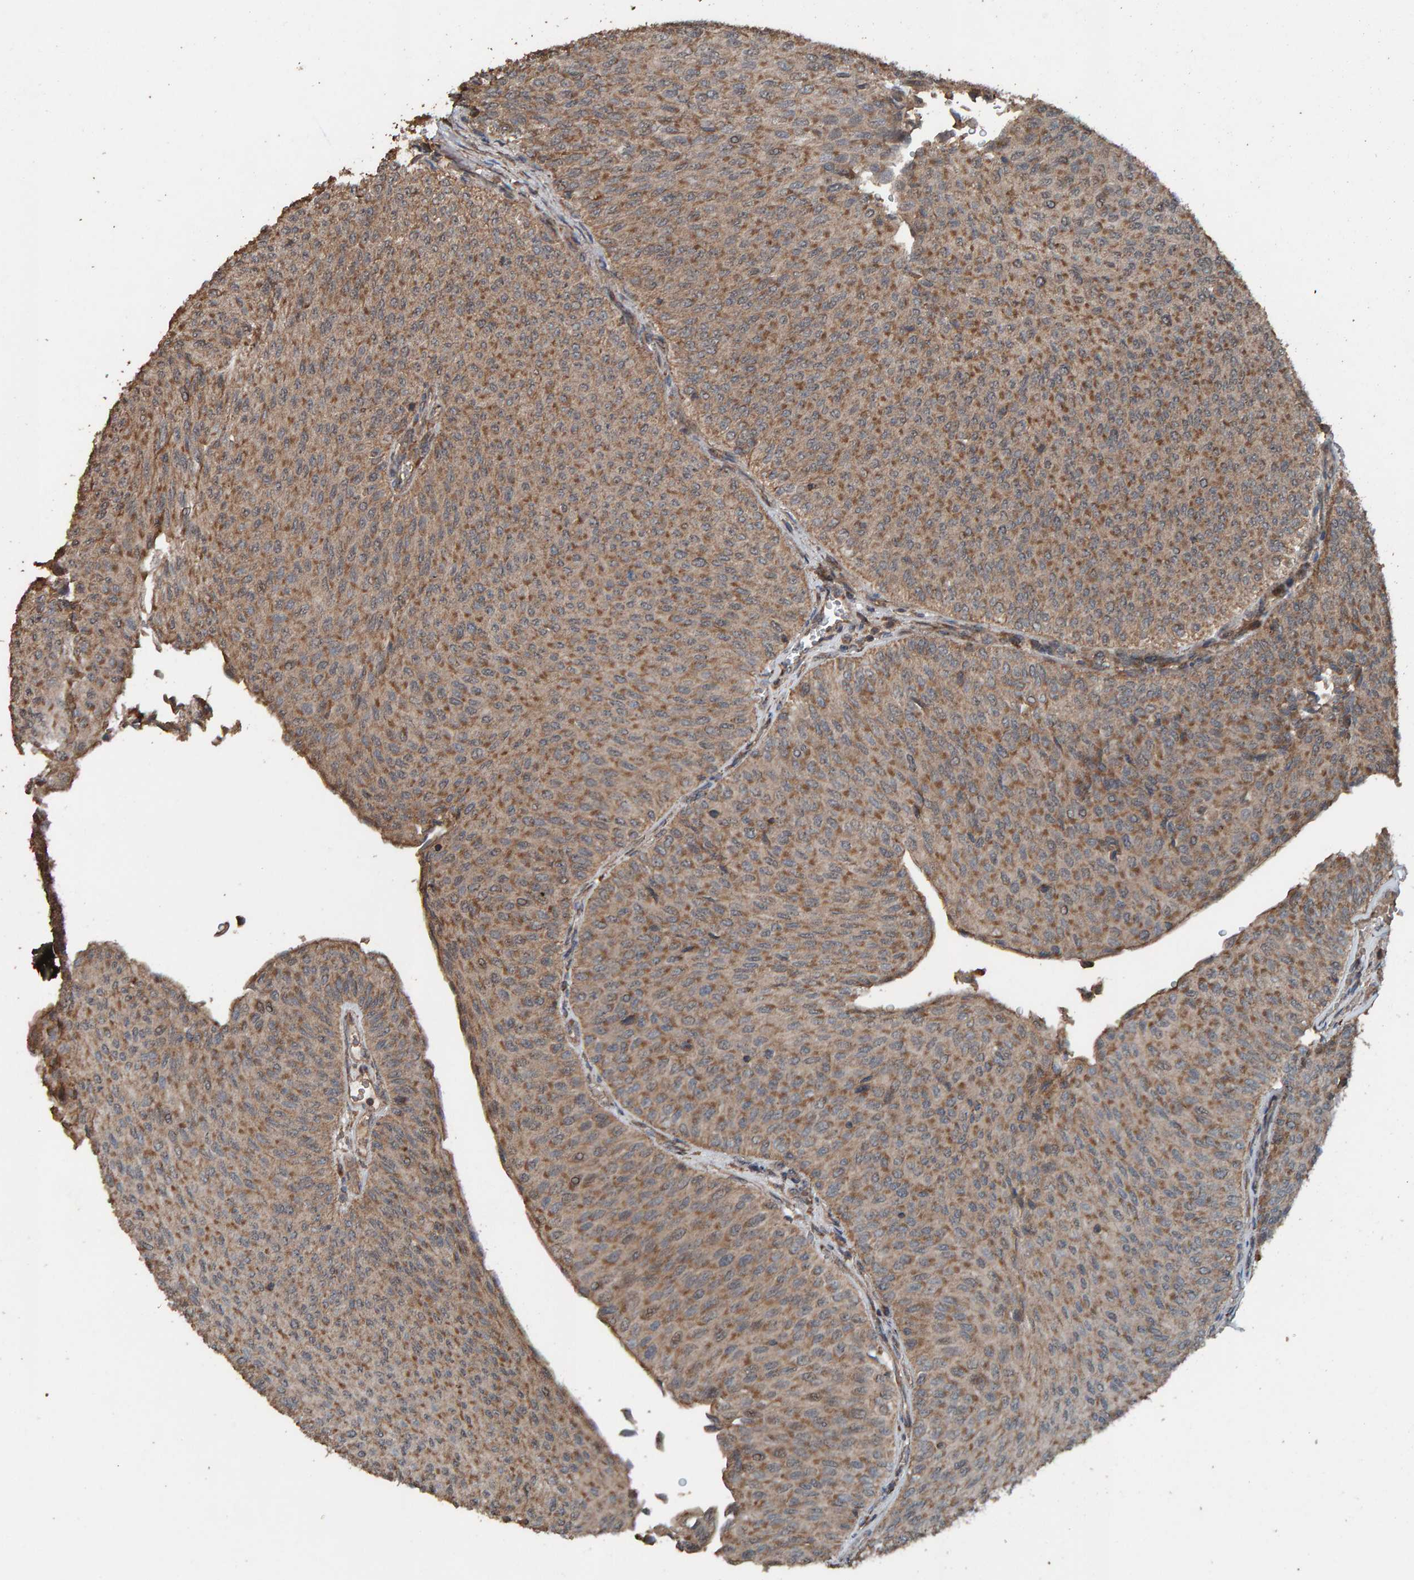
{"staining": {"intensity": "moderate", "quantity": ">75%", "location": "cytoplasmic/membranous"}, "tissue": "urothelial cancer", "cell_type": "Tumor cells", "image_type": "cancer", "snomed": [{"axis": "morphology", "description": "Urothelial carcinoma, Low grade"}, {"axis": "topography", "description": "Urinary bladder"}], "caption": "Tumor cells exhibit medium levels of moderate cytoplasmic/membranous positivity in about >75% of cells in low-grade urothelial carcinoma.", "gene": "DUS1L", "patient": {"sex": "male", "age": 78}}